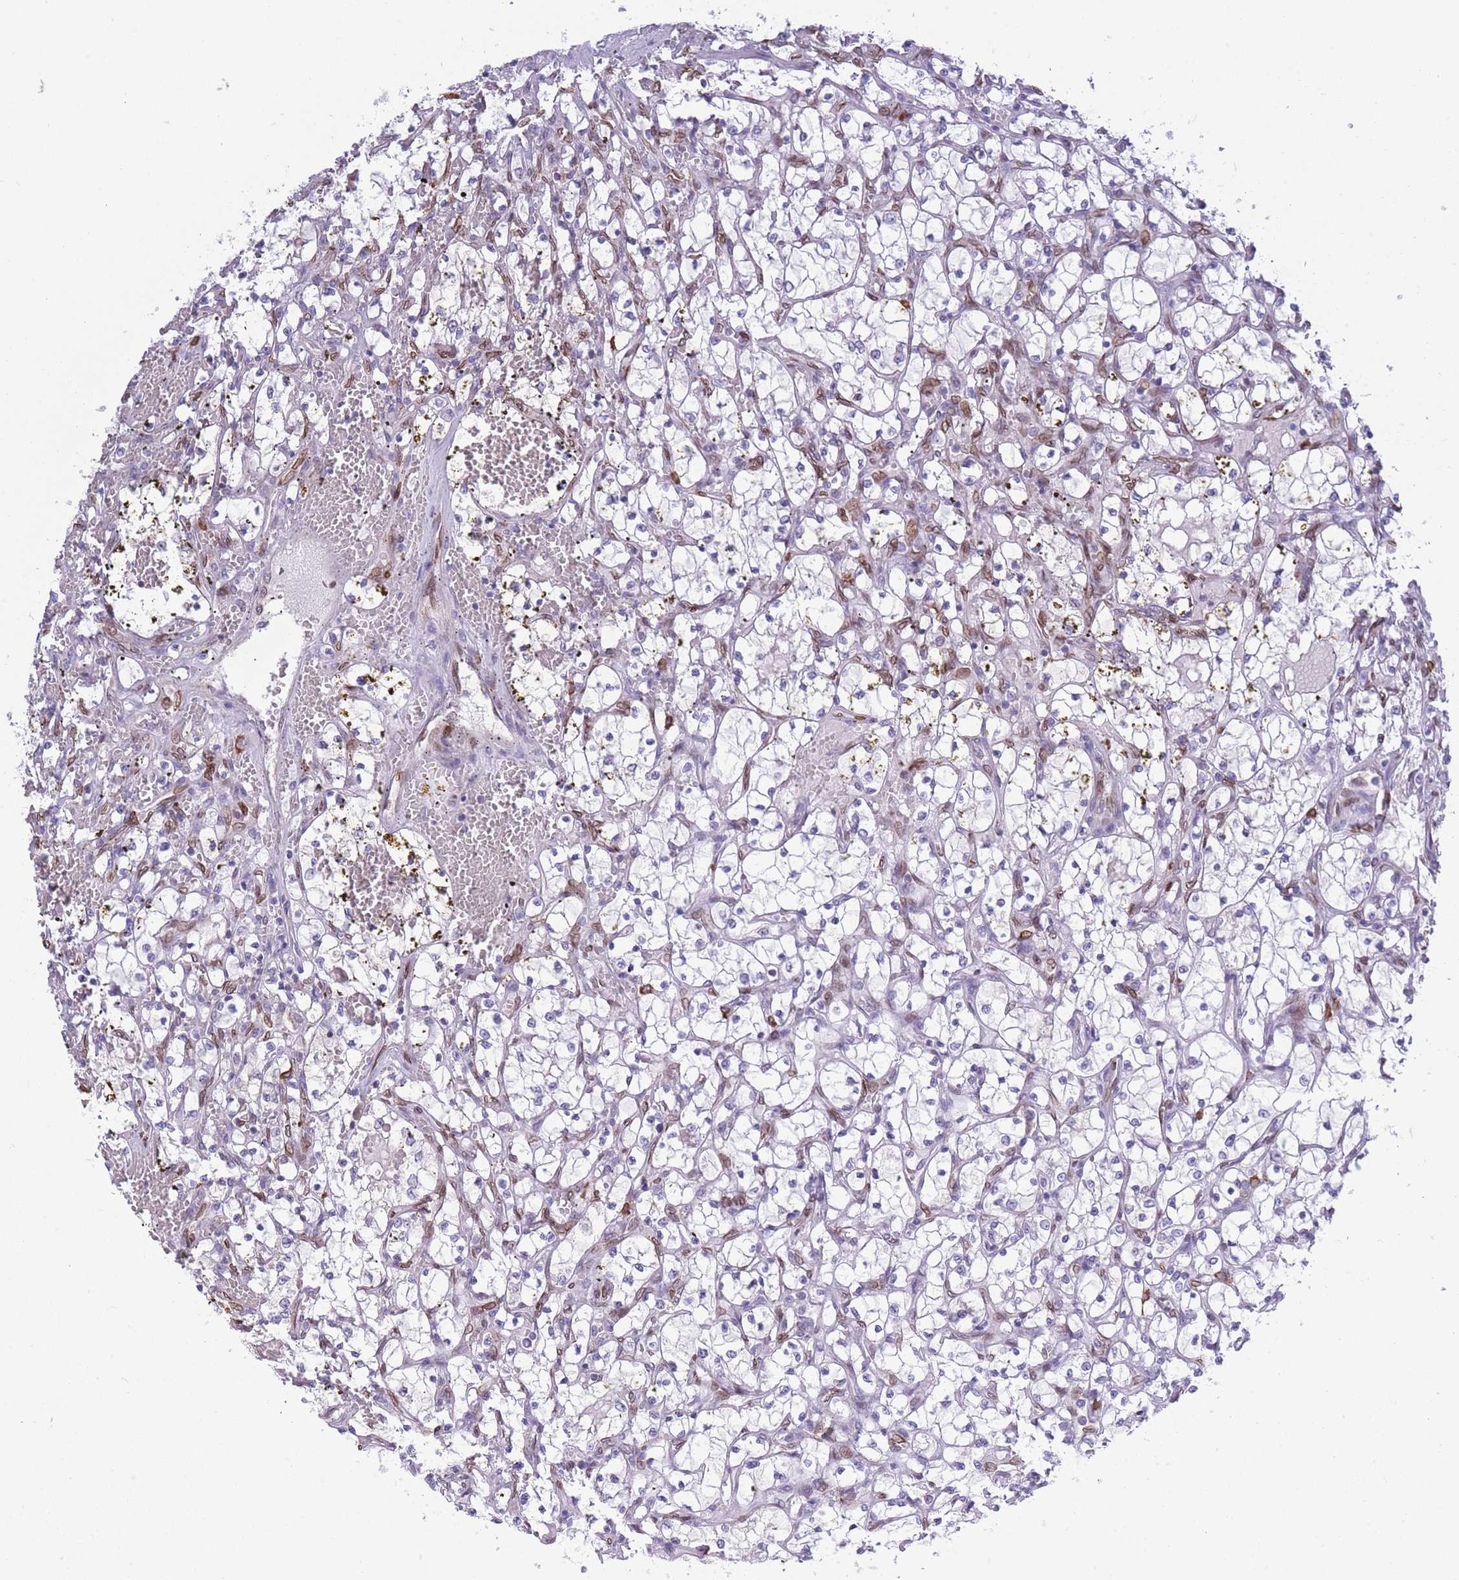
{"staining": {"intensity": "negative", "quantity": "none", "location": "none"}, "tissue": "renal cancer", "cell_type": "Tumor cells", "image_type": "cancer", "snomed": [{"axis": "morphology", "description": "Adenocarcinoma, NOS"}, {"axis": "topography", "description": "Kidney"}], "caption": "Tumor cells show no significant protein staining in renal cancer (adenocarcinoma).", "gene": "PDHA1", "patient": {"sex": "female", "age": 69}}